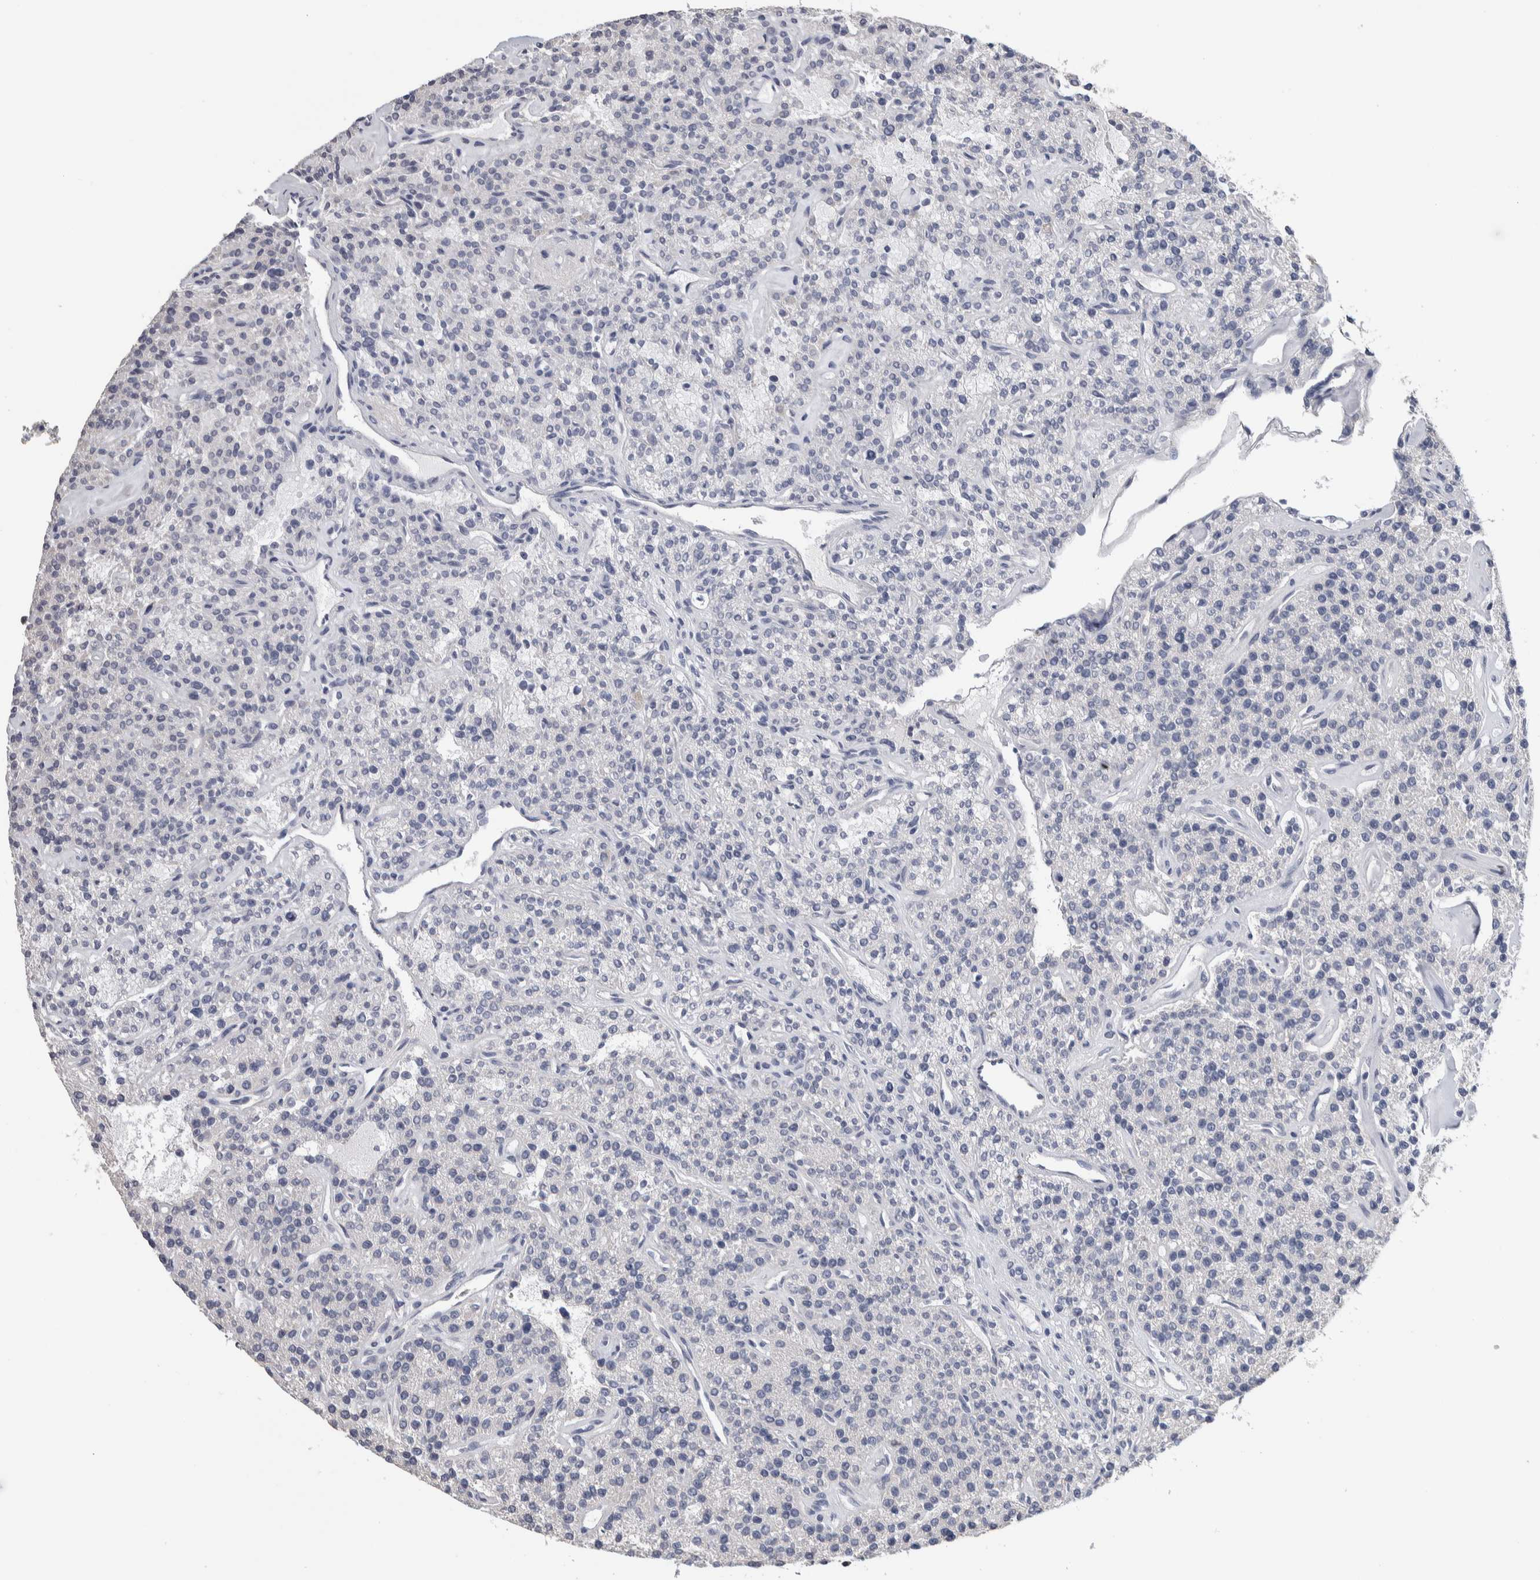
{"staining": {"intensity": "negative", "quantity": "none", "location": "none"}, "tissue": "parathyroid gland", "cell_type": "Glandular cells", "image_type": "normal", "snomed": [{"axis": "morphology", "description": "Normal tissue, NOS"}, {"axis": "topography", "description": "Parathyroid gland"}], "caption": "High power microscopy micrograph of an immunohistochemistry (IHC) histopathology image of unremarkable parathyroid gland, revealing no significant staining in glandular cells. (Stains: DAB (3,3'-diaminobenzidine) immunohistochemistry with hematoxylin counter stain, Microscopy: brightfield microscopy at high magnification).", "gene": "TMEM102", "patient": {"sex": "male", "age": 46}}